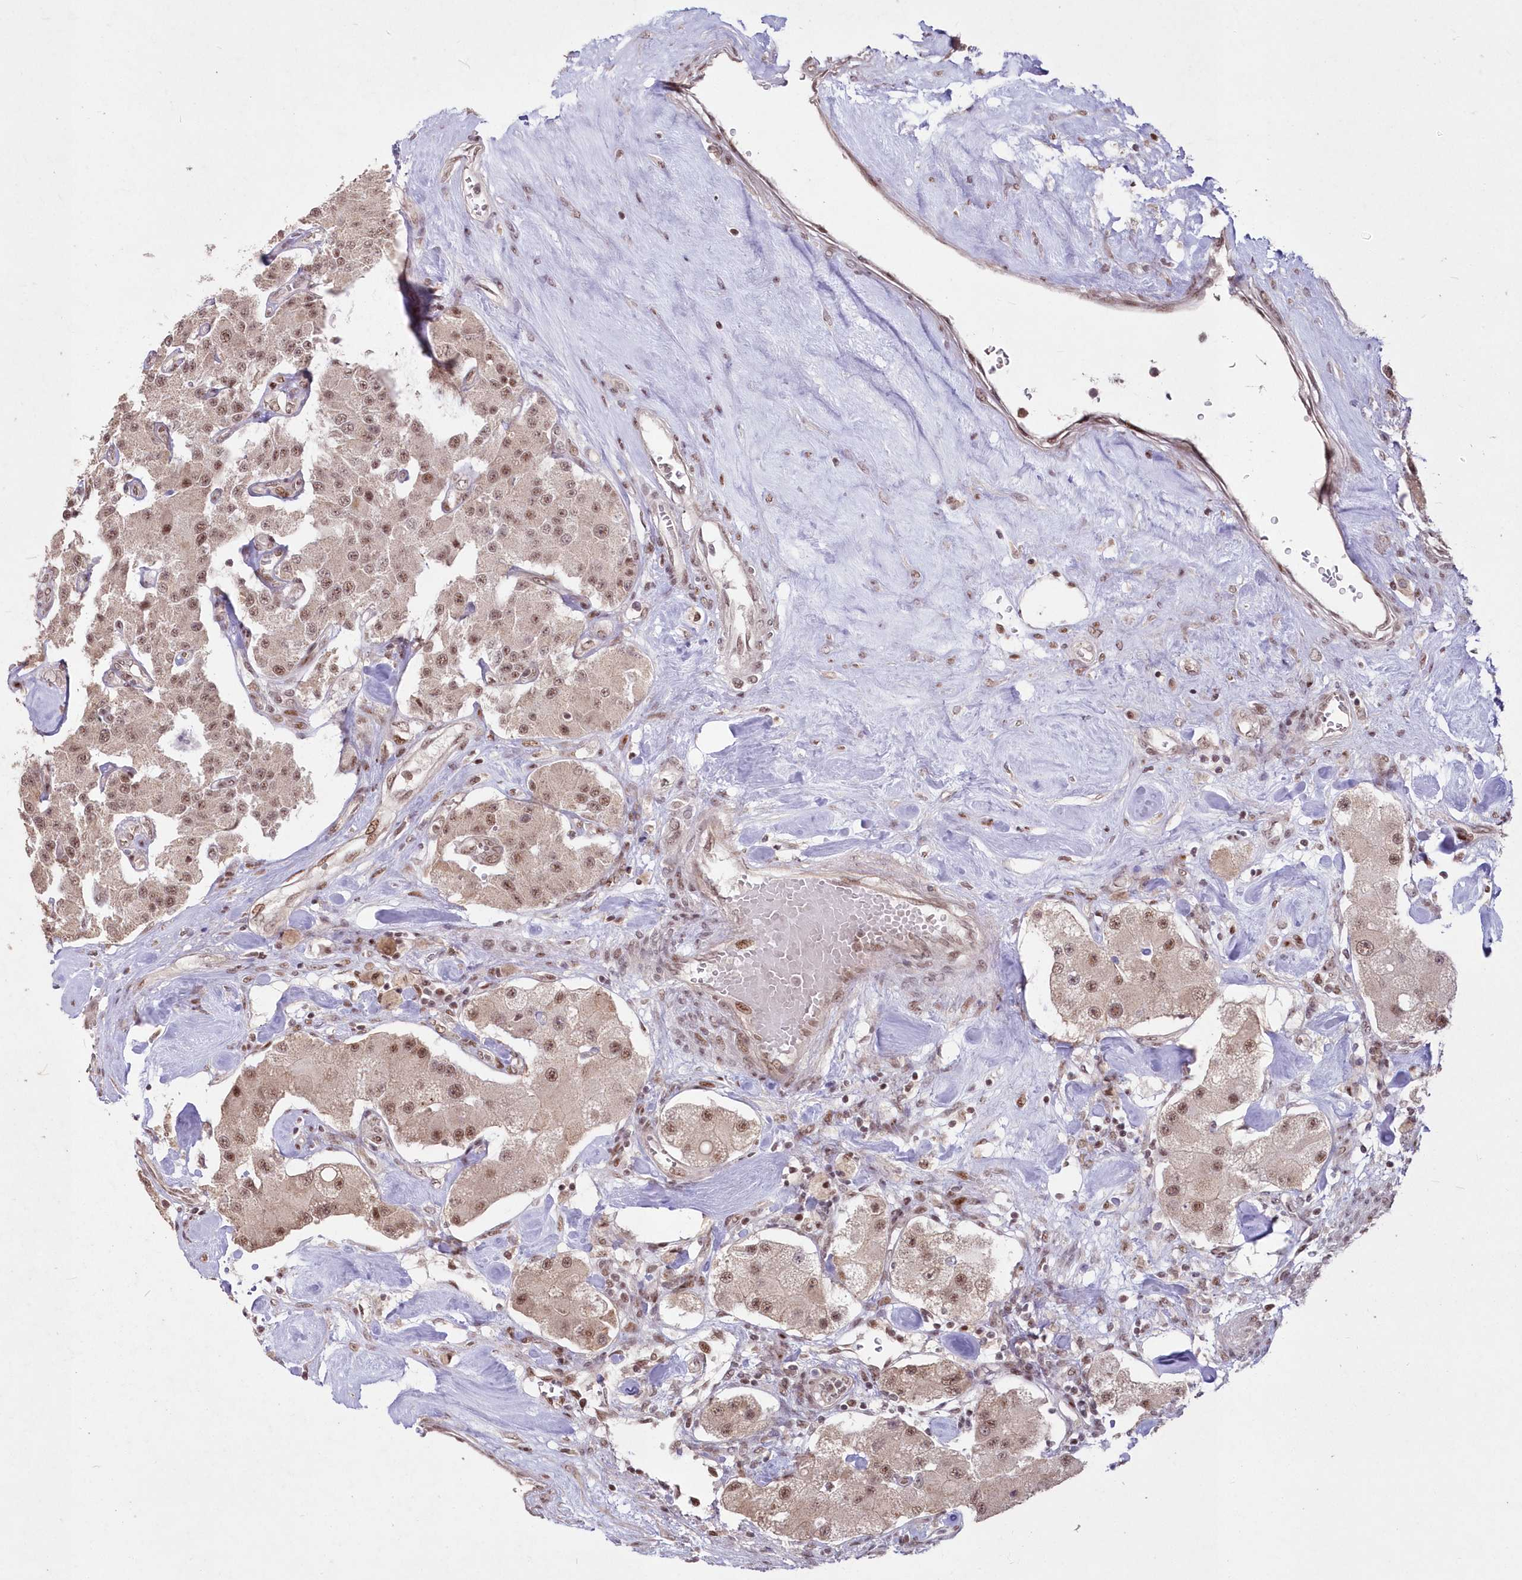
{"staining": {"intensity": "moderate", "quantity": ">75%", "location": "nuclear"}, "tissue": "carcinoid", "cell_type": "Tumor cells", "image_type": "cancer", "snomed": [{"axis": "morphology", "description": "Carcinoid, malignant, NOS"}, {"axis": "topography", "description": "Pancreas"}], "caption": "Immunohistochemical staining of carcinoid (malignant) reveals moderate nuclear protein expression in about >75% of tumor cells. (brown staining indicates protein expression, while blue staining denotes nuclei).", "gene": "WBP1L", "patient": {"sex": "male", "age": 41}}